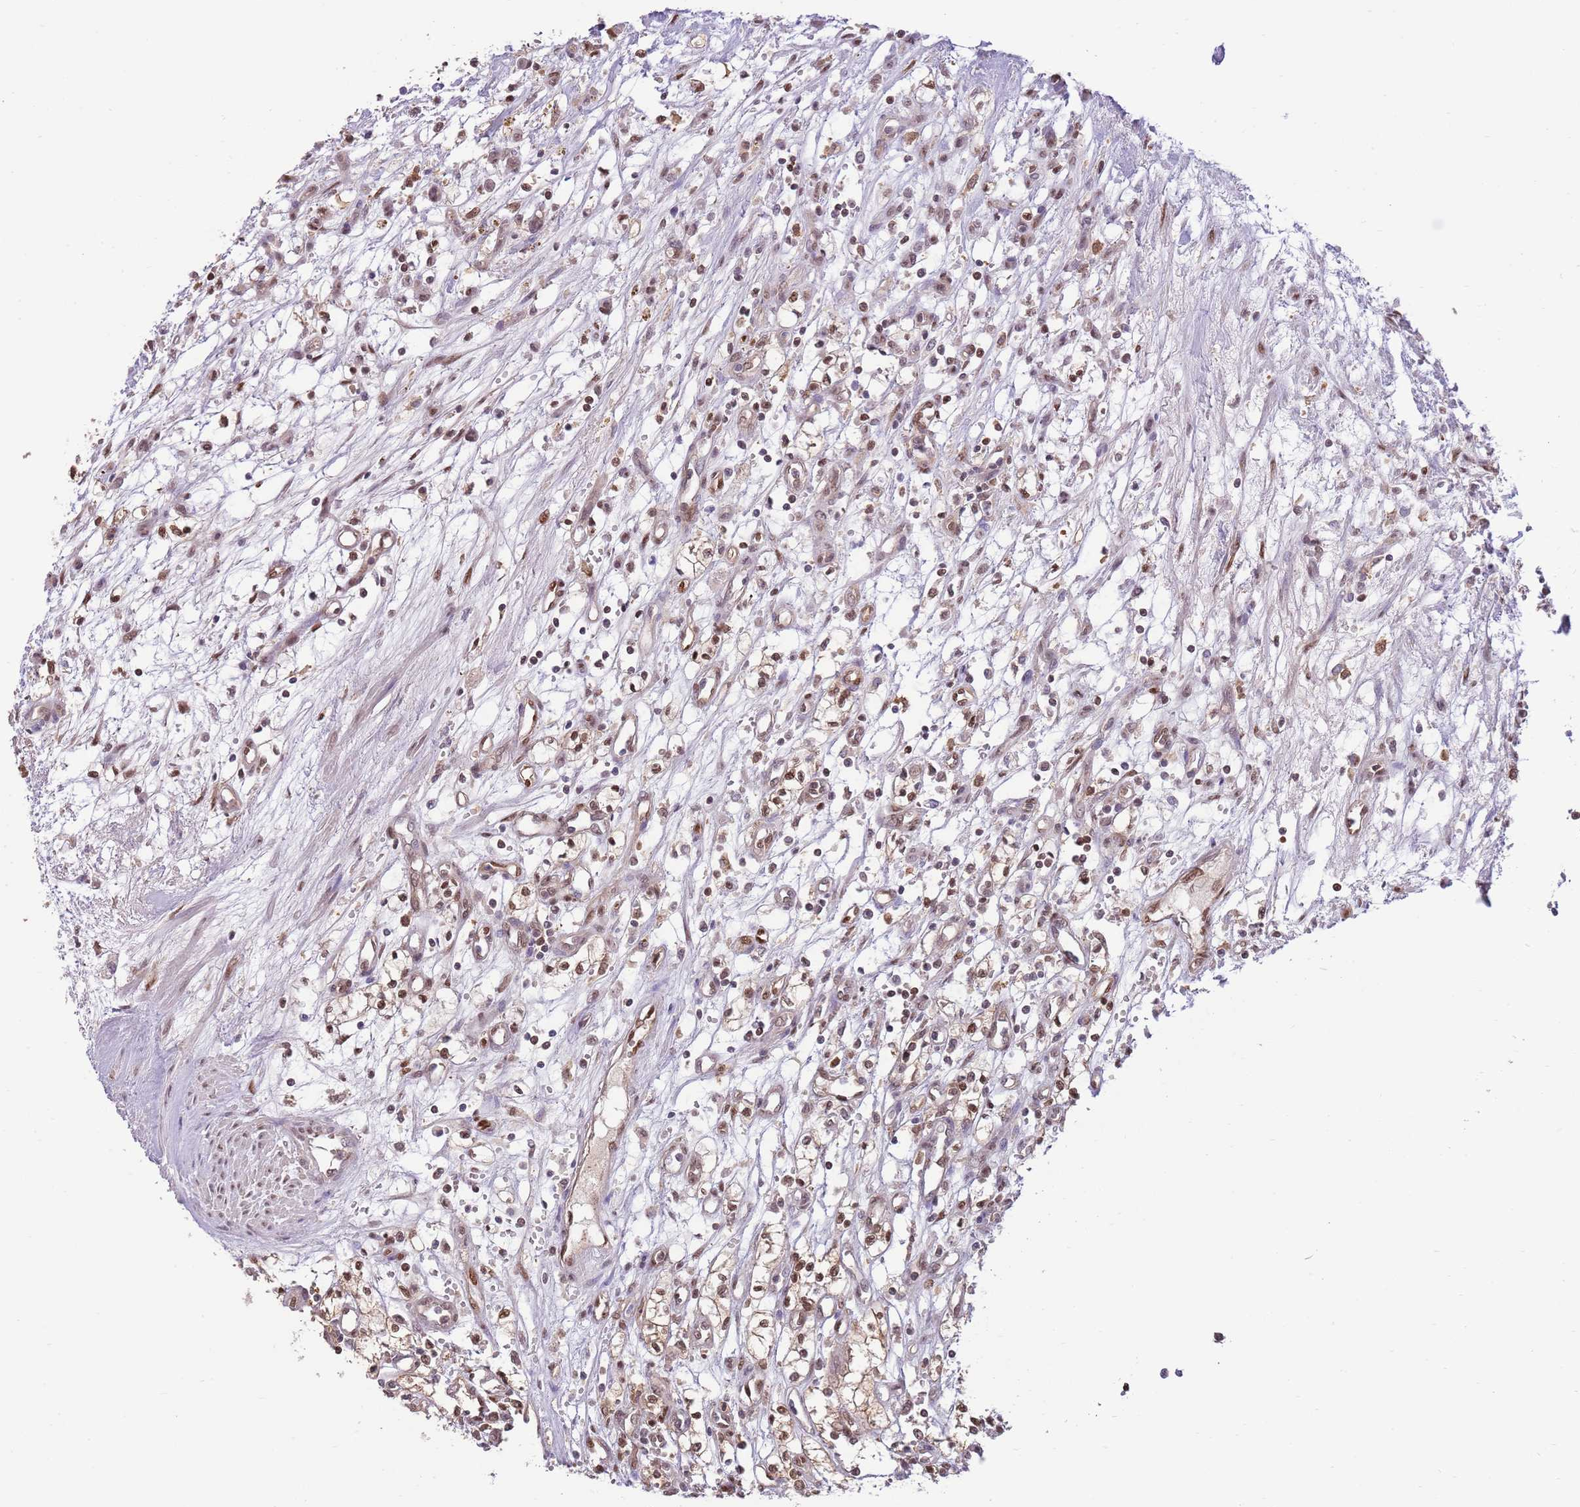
{"staining": {"intensity": "moderate", "quantity": ">75%", "location": "cytoplasmic/membranous,nuclear"}, "tissue": "renal cancer", "cell_type": "Tumor cells", "image_type": "cancer", "snomed": [{"axis": "morphology", "description": "Adenocarcinoma, NOS"}, {"axis": "topography", "description": "Kidney"}], "caption": "A photomicrograph of adenocarcinoma (renal) stained for a protein shows moderate cytoplasmic/membranous and nuclear brown staining in tumor cells.", "gene": "NSFL1C", "patient": {"sex": "male", "age": 59}}